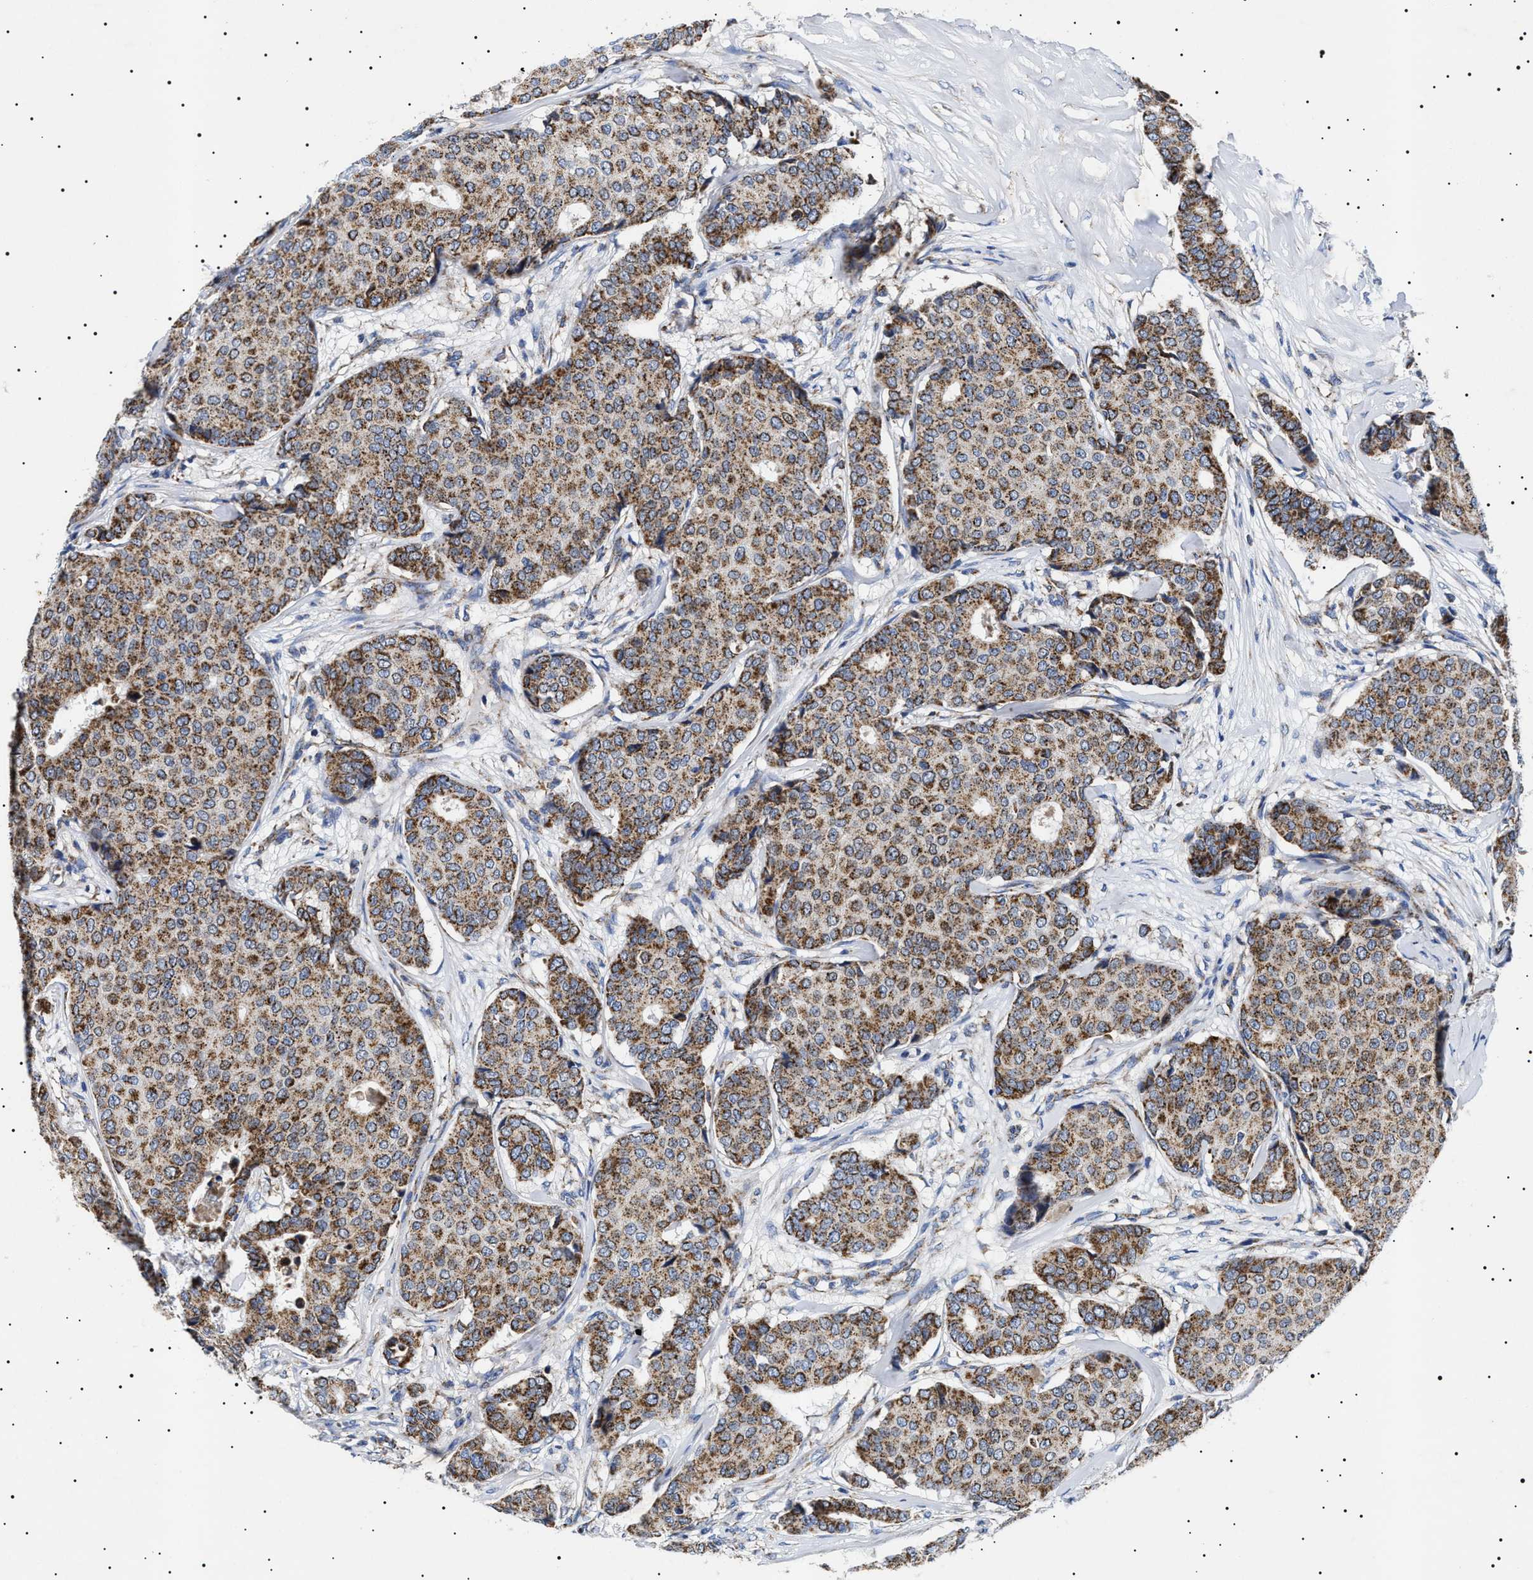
{"staining": {"intensity": "moderate", "quantity": ">75%", "location": "cytoplasmic/membranous"}, "tissue": "breast cancer", "cell_type": "Tumor cells", "image_type": "cancer", "snomed": [{"axis": "morphology", "description": "Duct carcinoma"}, {"axis": "topography", "description": "Breast"}], "caption": "Invasive ductal carcinoma (breast) was stained to show a protein in brown. There is medium levels of moderate cytoplasmic/membranous expression in approximately >75% of tumor cells. (DAB (3,3'-diaminobenzidine) = brown stain, brightfield microscopy at high magnification).", "gene": "CHRDL2", "patient": {"sex": "female", "age": 75}}